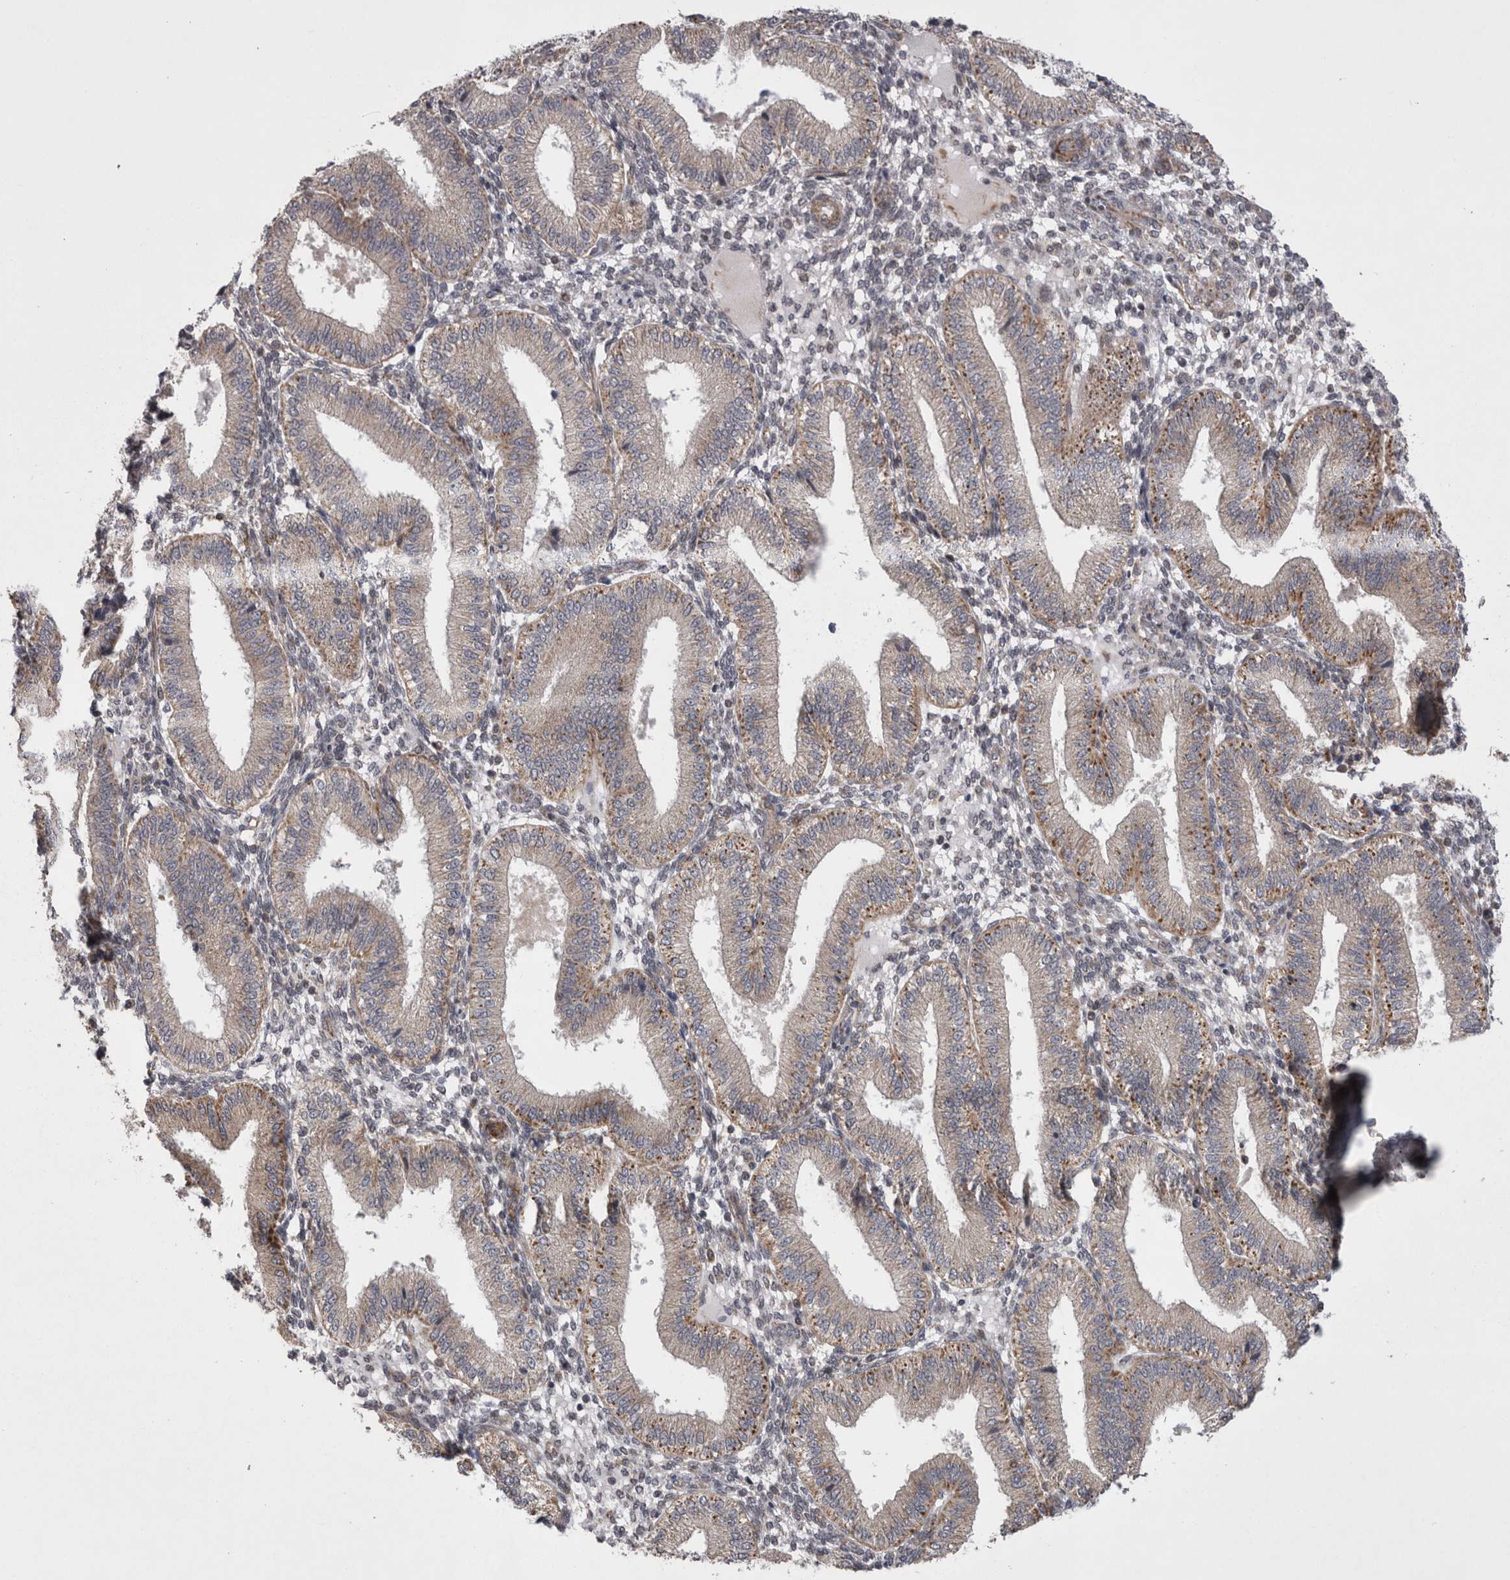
{"staining": {"intensity": "negative", "quantity": "none", "location": "none"}, "tissue": "endometrium", "cell_type": "Cells in endometrial stroma", "image_type": "normal", "snomed": [{"axis": "morphology", "description": "Normal tissue, NOS"}, {"axis": "topography", "description": "Endometrium"}], "caption": "IHC image of normal human endometrium stained for a protein (brown), which shows no positivity in cells in endometrial stroma. (IHC, brightfield microscopy, high magnification).", "gene": "TSPOAP1", "patient": {"sex": "female", "age": 39}}